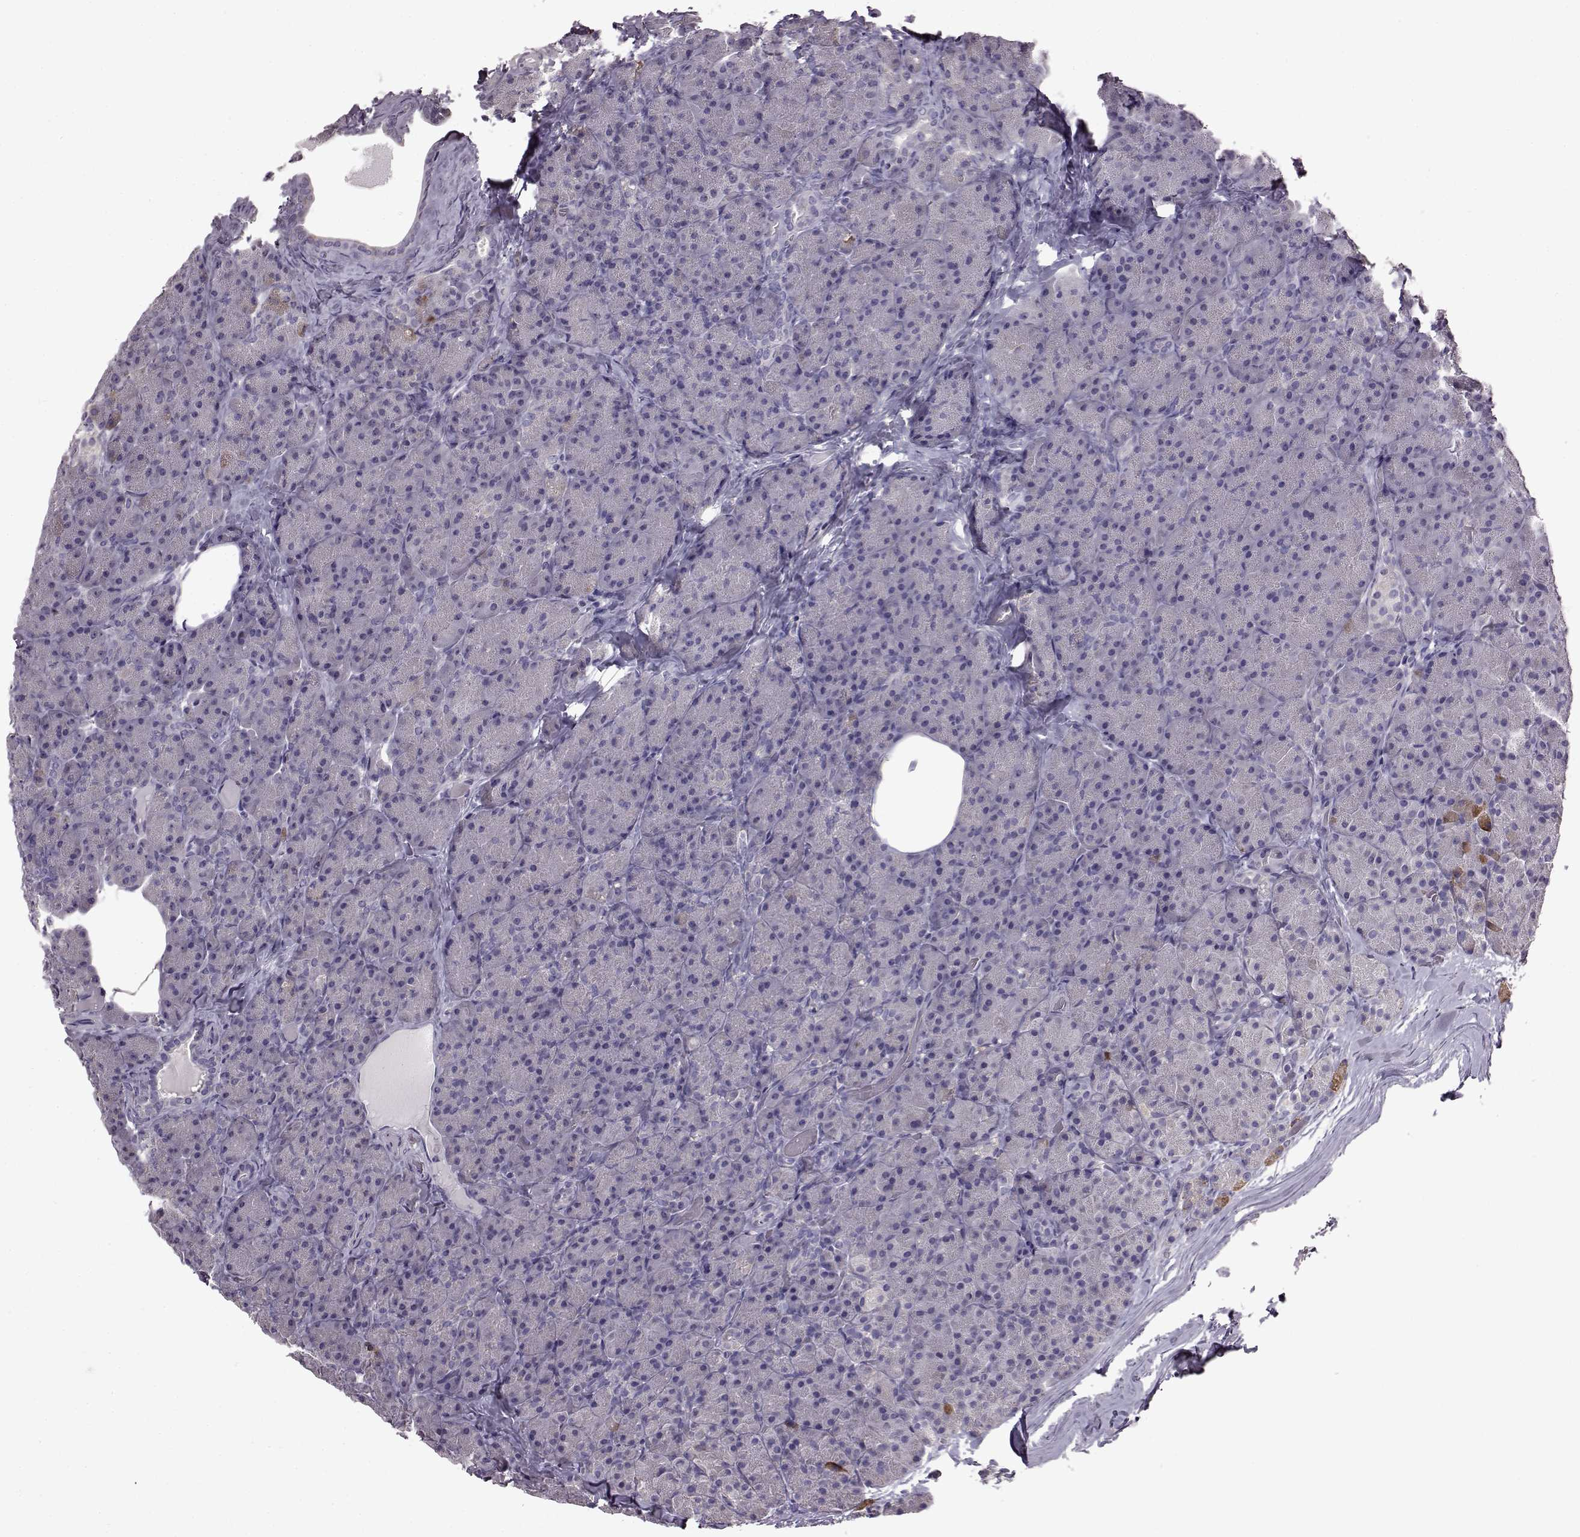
{"staining": {"intensity": "negative", "quantity": "none", "location": "none"}, "tissue": "pancreas", "cell_type": "Exocrine glandular cells", "image_type": "normal", "snomed": [{"axis": "morphology", "description": "Normal tissue, NOS"}, {"axis": "topography", "description": "Pancreas"}], "caption": "A photomicrograph of human pancreas is negative for staining in exocrine glandular cells. (DAB (3,3'-diaminobenzidine) immunohistochemistry (IHC) with hematoxylin counter stain).", "gene": "ADGRG2", "patient": {"sex": "male", "age": 57}}